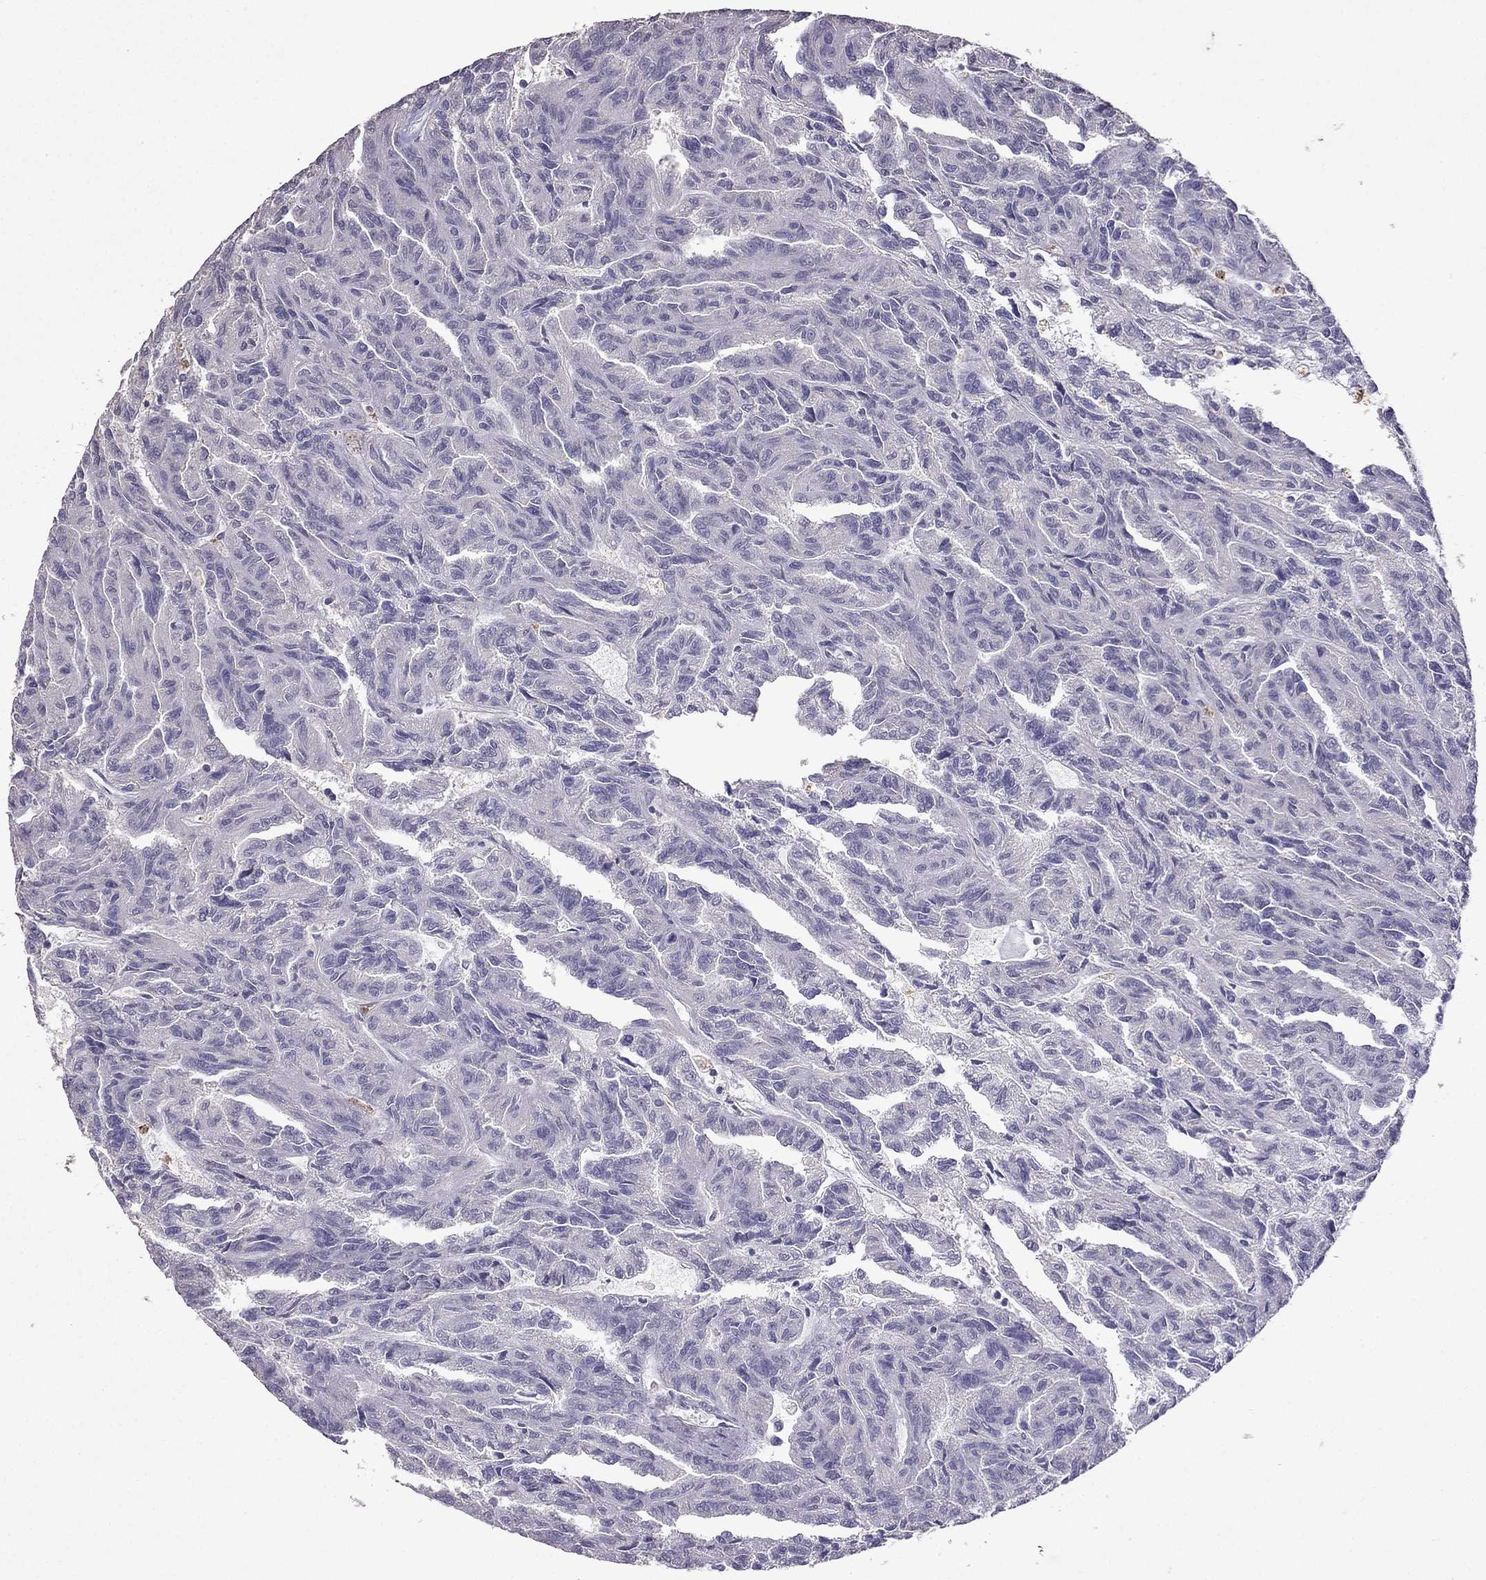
{"staining": {"intensity": "negative", "quantity": "none", "location": "none"}, "tissue": "renal cancer", "cell_type": "Tumor cells", "image_type": "cancer", "snomed": [{"axis": "morphology", "description": "Adenocarcinoma, NOS"}, {"axis": "topography", "description": "Kidney"}], "caption": "High power microscopy photomicrograph of an immunohistochemistry histopathology image of renal cancer, revealing no significant positivity in tumor cells.", "gene": "RFLNB", "patient": {"sex": "male", "age": 79}}